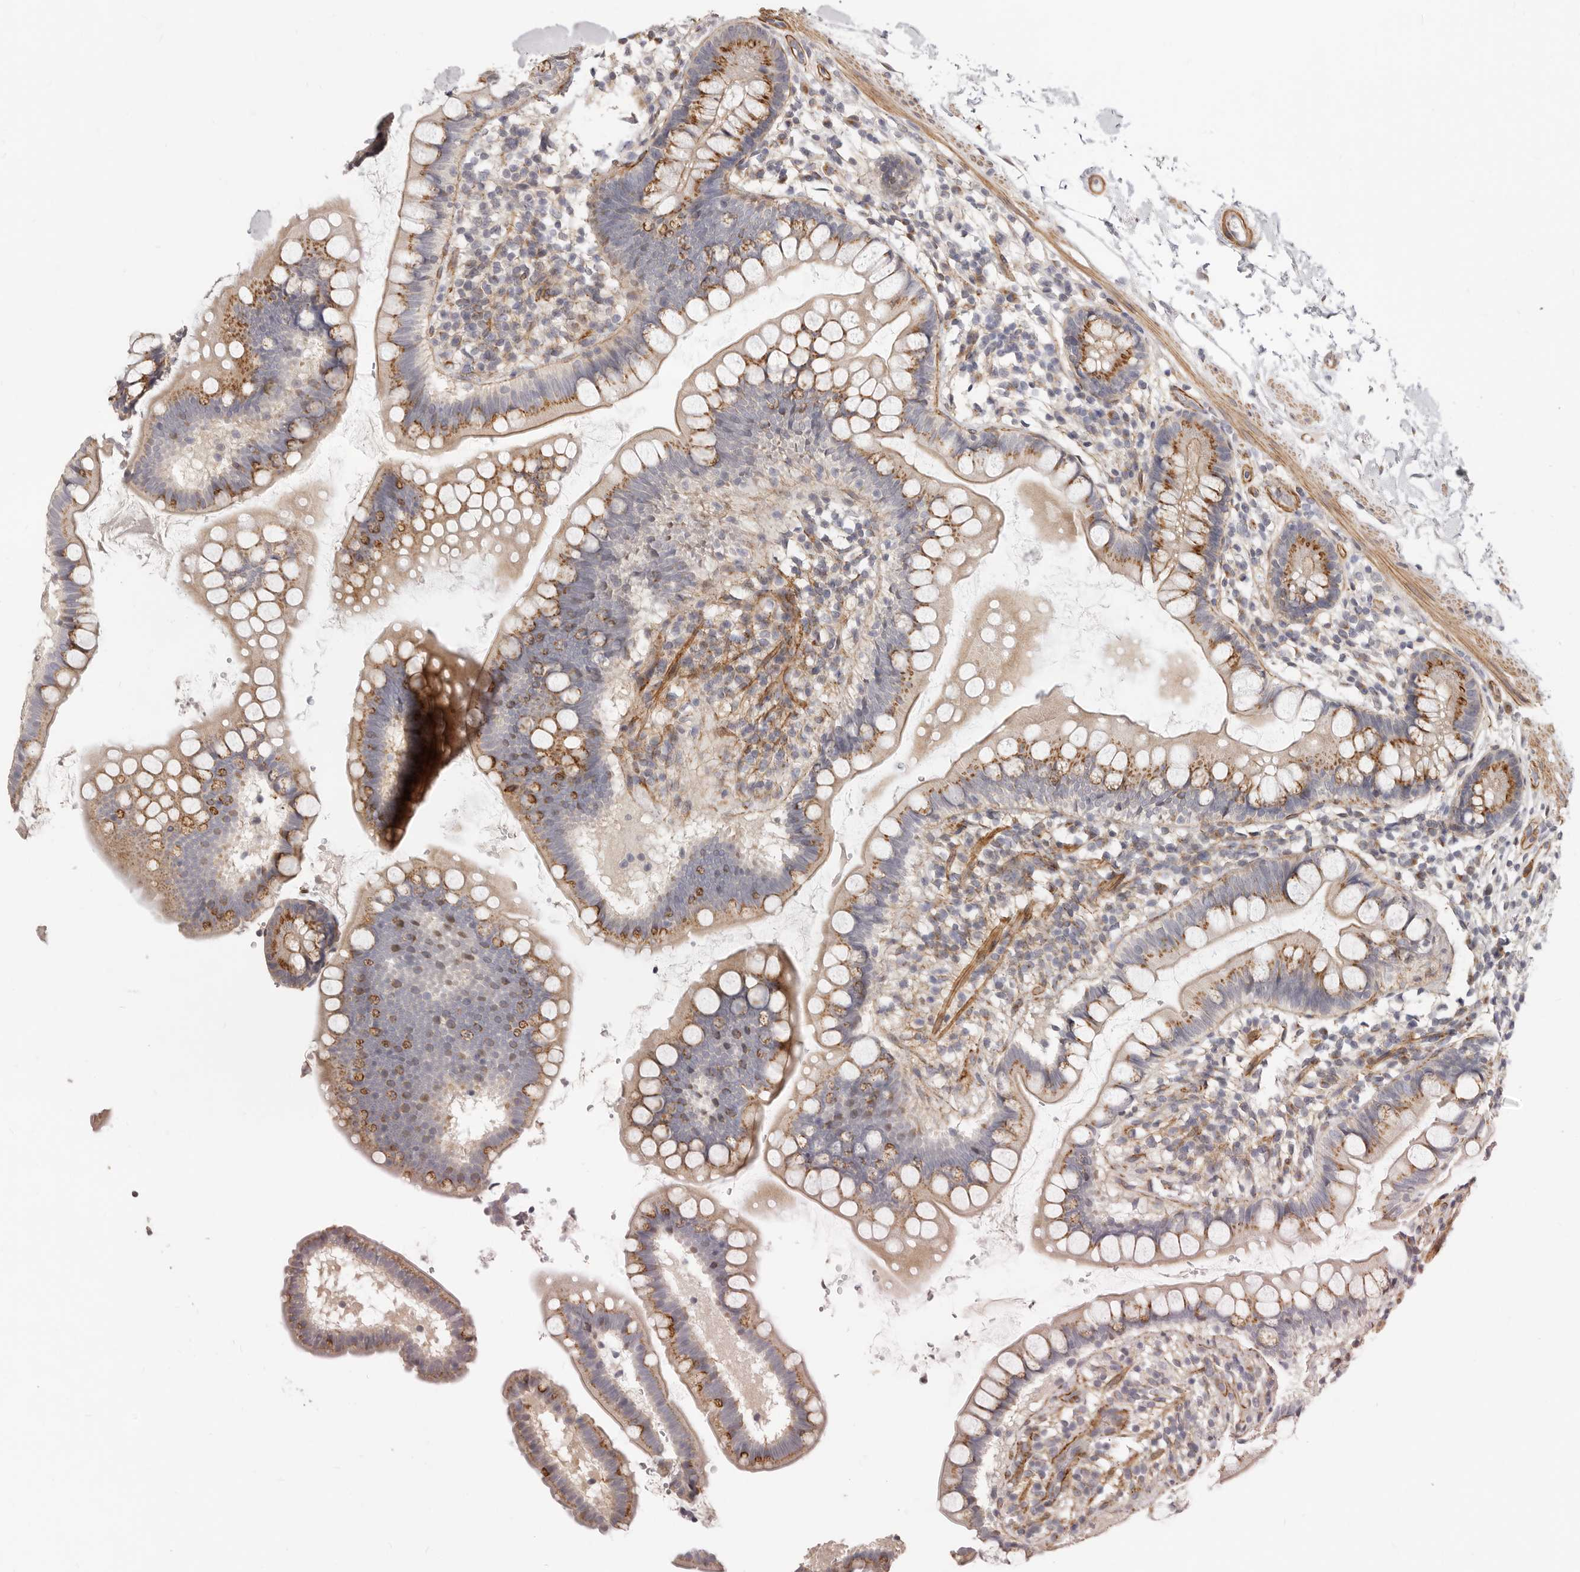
{"staining": {"intensity": "moderate", "quantity": "25%-75%", "location": "cytoplasmic/membranous"}, "tissue": "small intestine", "cell_type": "Glandular cells", "image_type": "normal", "snomed": [{"axis": "morphology", "description": "Normal tissue, NOS"}, {"axis": "topography", "description": "Small intestine"}], "caption": "This image reveals immunohistochemistry staining of normal human small intestine, with medium moderate cytoplasmic/membranous staining in approximately 25%-75% of glandular cells.", "gene": "RABAC1", "patient": {"sex": "female", "age": 84}}